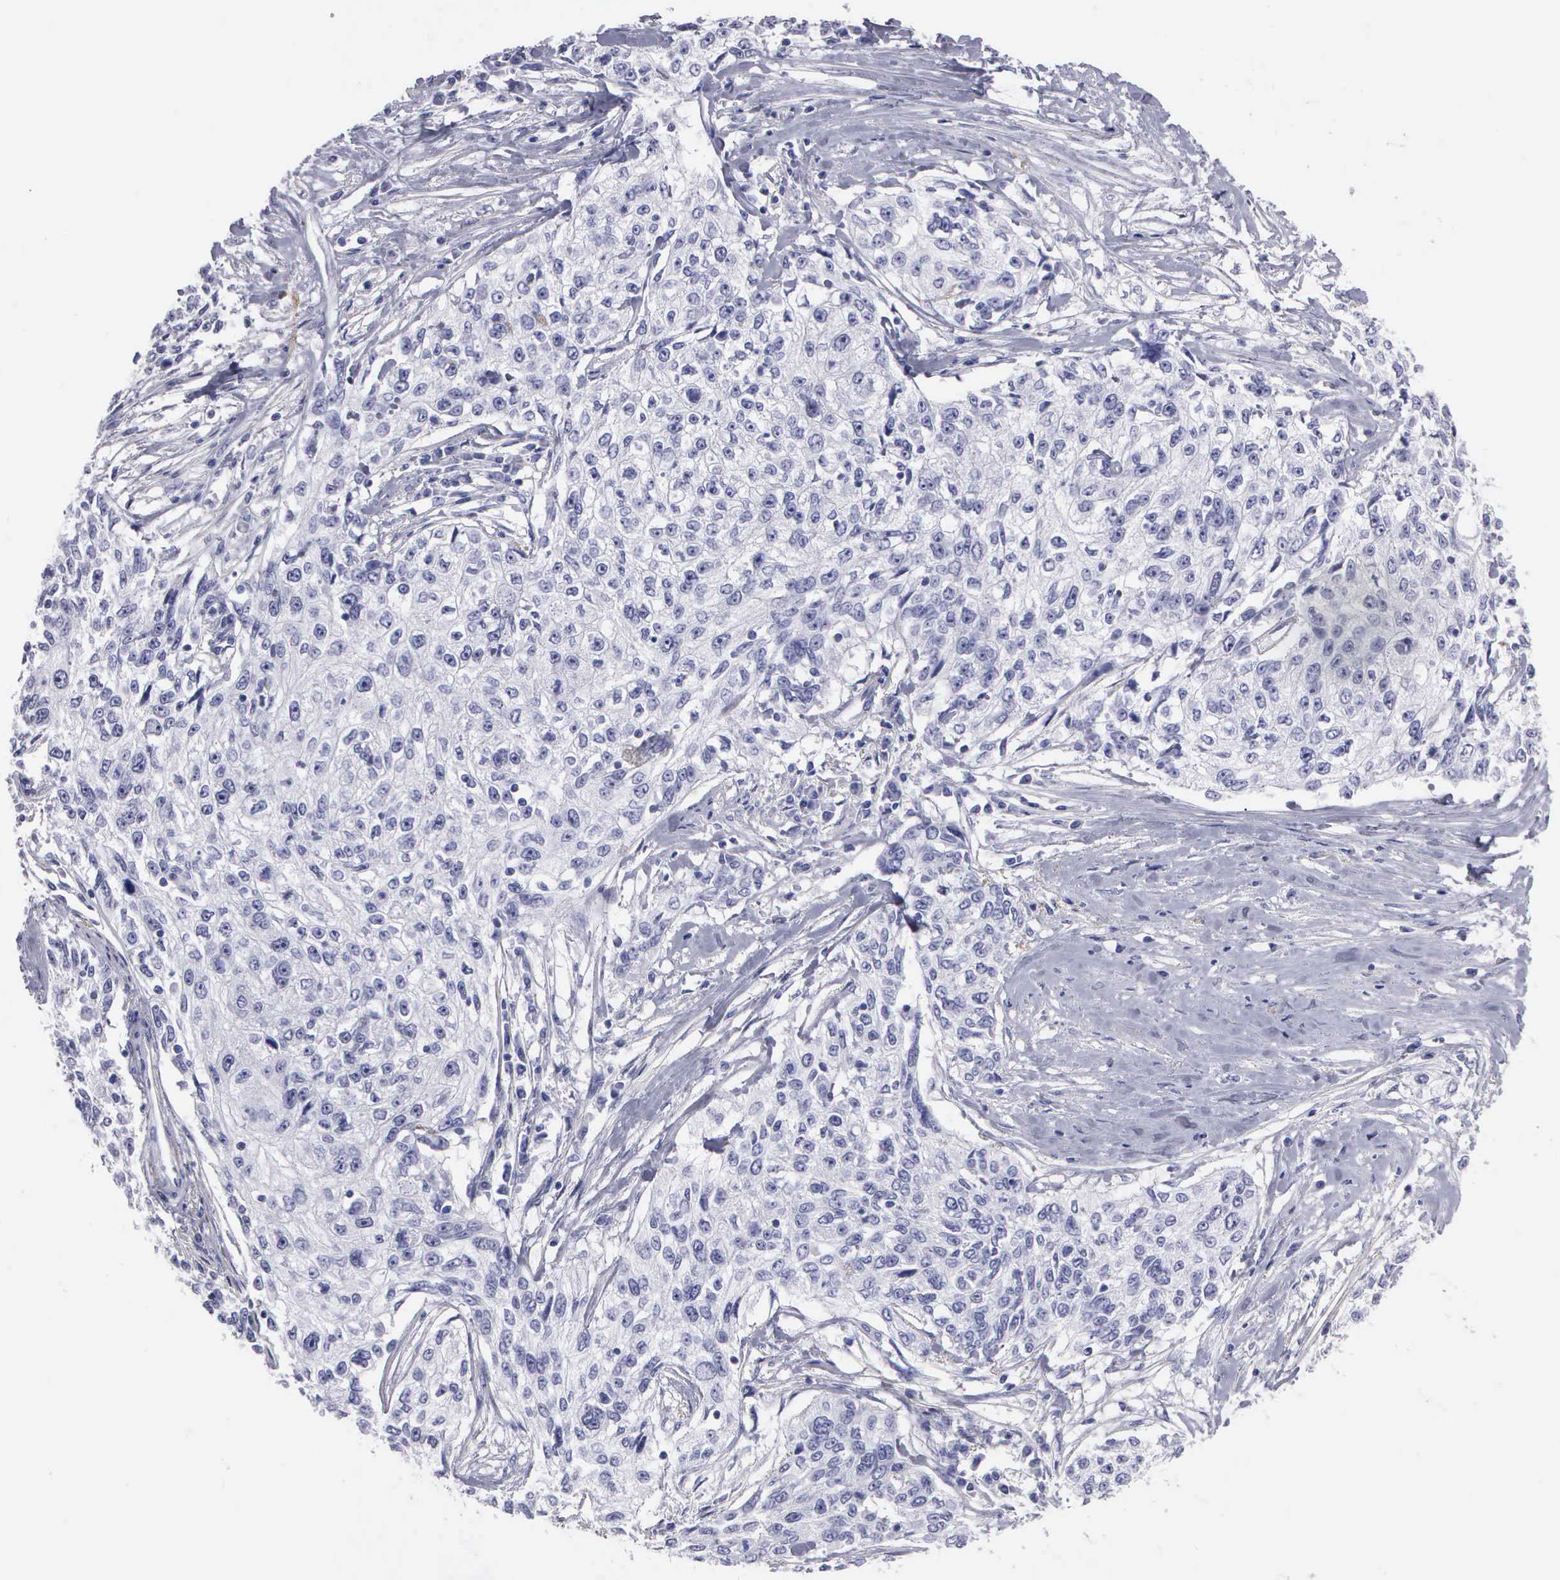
{"staining": {"intensity": "negative", "quantity": "none", "location": "none"}, "tissue": "cervical cancer", "cell_type": "Tumor cells", "image_type": "cancer", "snomed": [{"axis": "morphology", "description": "Squamous cell carcinoma, NOS"}, {"axis": "topography", "description": "Cervix"}], "caption": "This is an immunohistochemistry (IHC) micrograph of human cervical cancer (squamous cell carcinoma). There is no staining in tumor cells.", "gene": "FBLN5", "patient": {"sex": "female", "age": 57}}